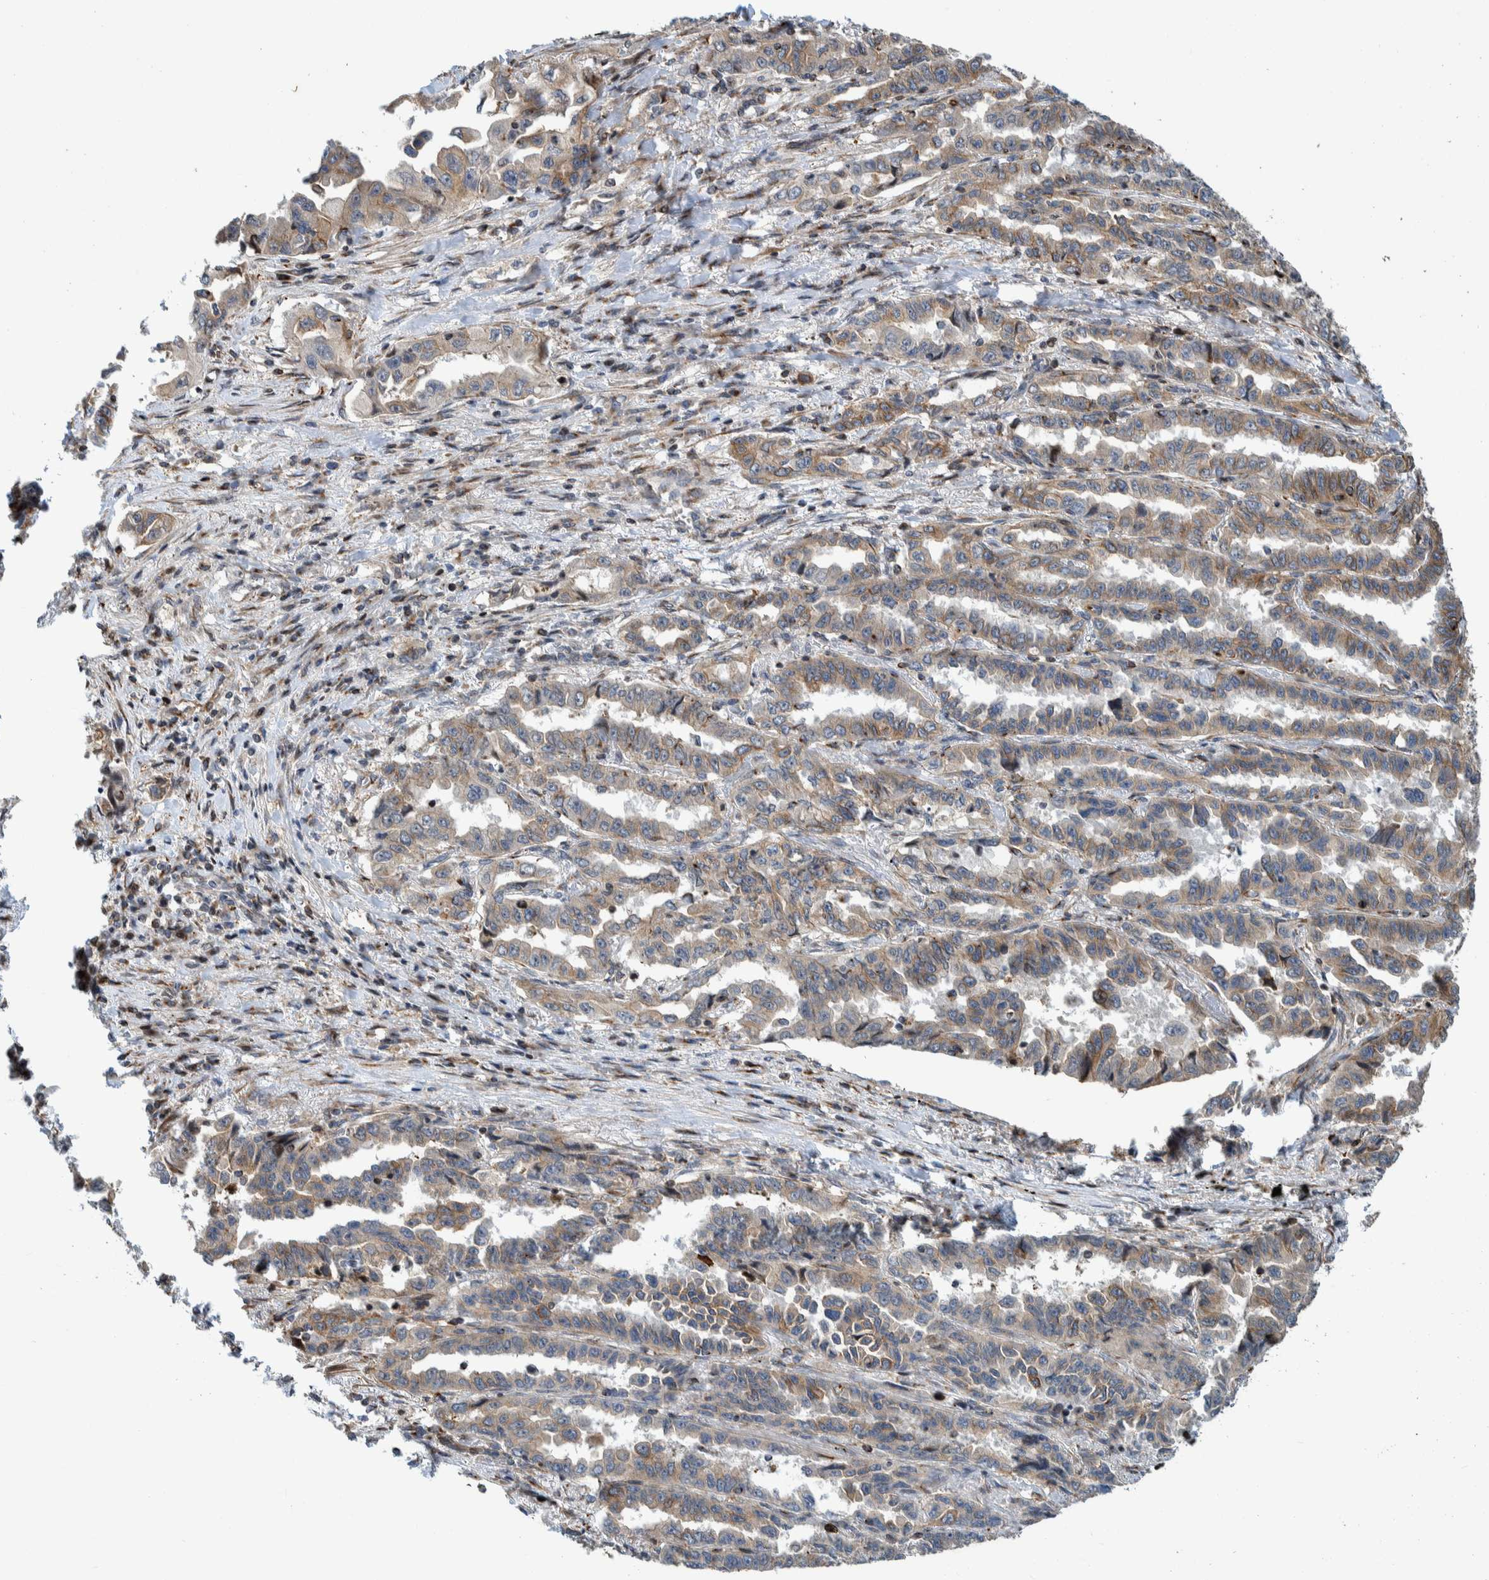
{"staining": {"intensity": "moderate", "quantity": ">75%", "location": "cytoplasmic/membranous"}, "tissue": "lung cancer", "cell_type": "Tumor cells", "image_type": "cancer", "snomed": [{"axis": "morphology", "description": "Adenocarcinoma, NOS"}, {"axis": "topography", "description": "Lung"}], "caption": "Immunohistochemistry of human lung adenocarcinoma shows medium levels of moderate cytoplasmic/membranous positivity in approximately >75% of tumor cells.", "gene": "CCDC57", "patient": {"sex": "female", "age": 51}}